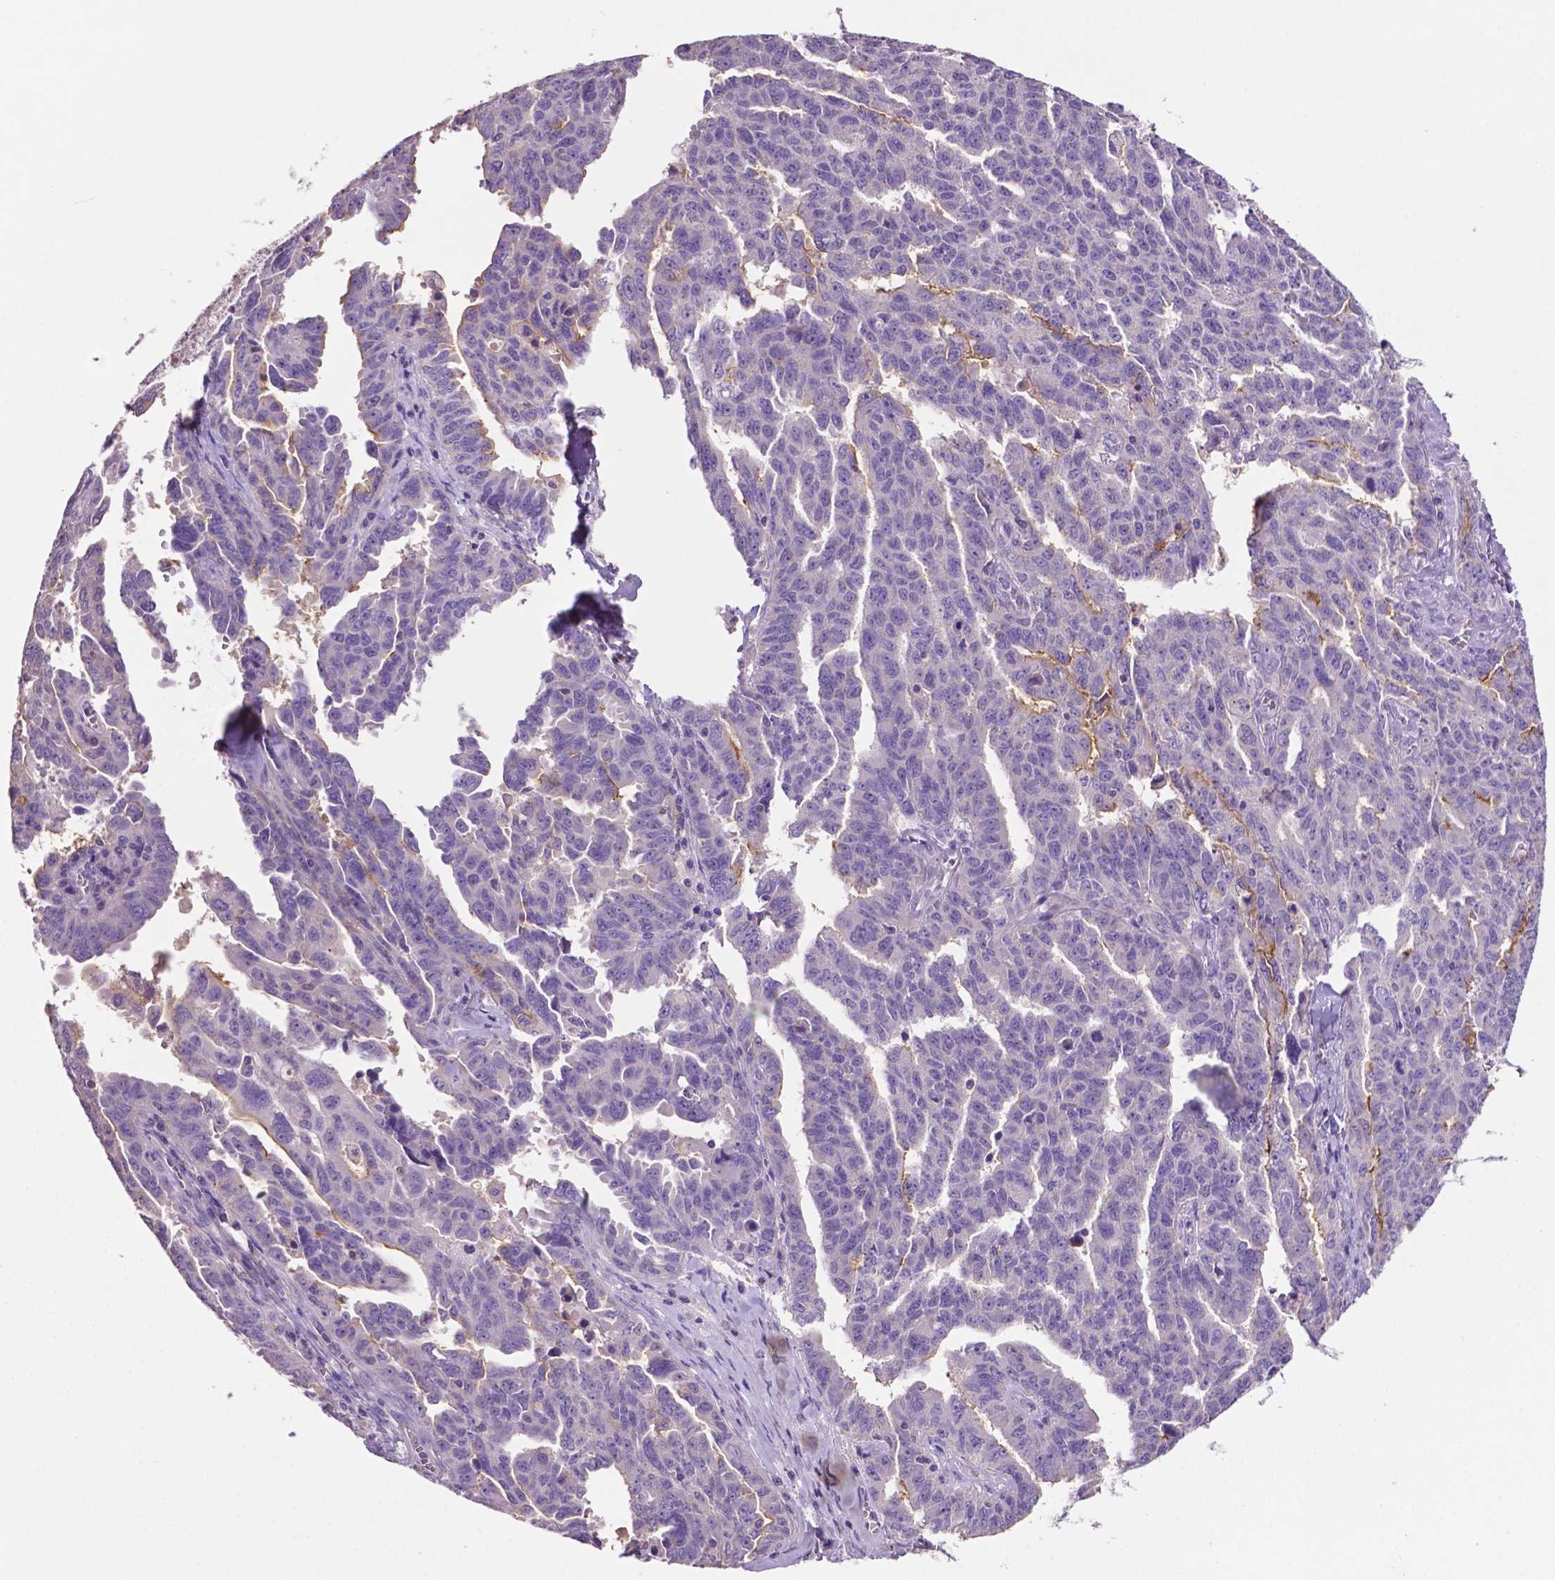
{"staining": {"intensity": "moderate", "quantity": "<25%", "location": "cytoplasmic/membranous"}, "tissue": "ovarian cancer", "cell_type": "Tumor cells", "image_type": "cancer", "snomed": [{"axis": "morphology", "description": "Adenocarcinoma, NOS"}, {"axis": "morphology", "description": "Carcinoma, endometroid"}, {"axis": "topography", "description": "Ovary"}], "caption": "Ovarian cancer stained with a protein marker reveals moderate staining in tumor cells.", "gene": "PRPS2", "patient": {"sex": "female", "age": 72}}